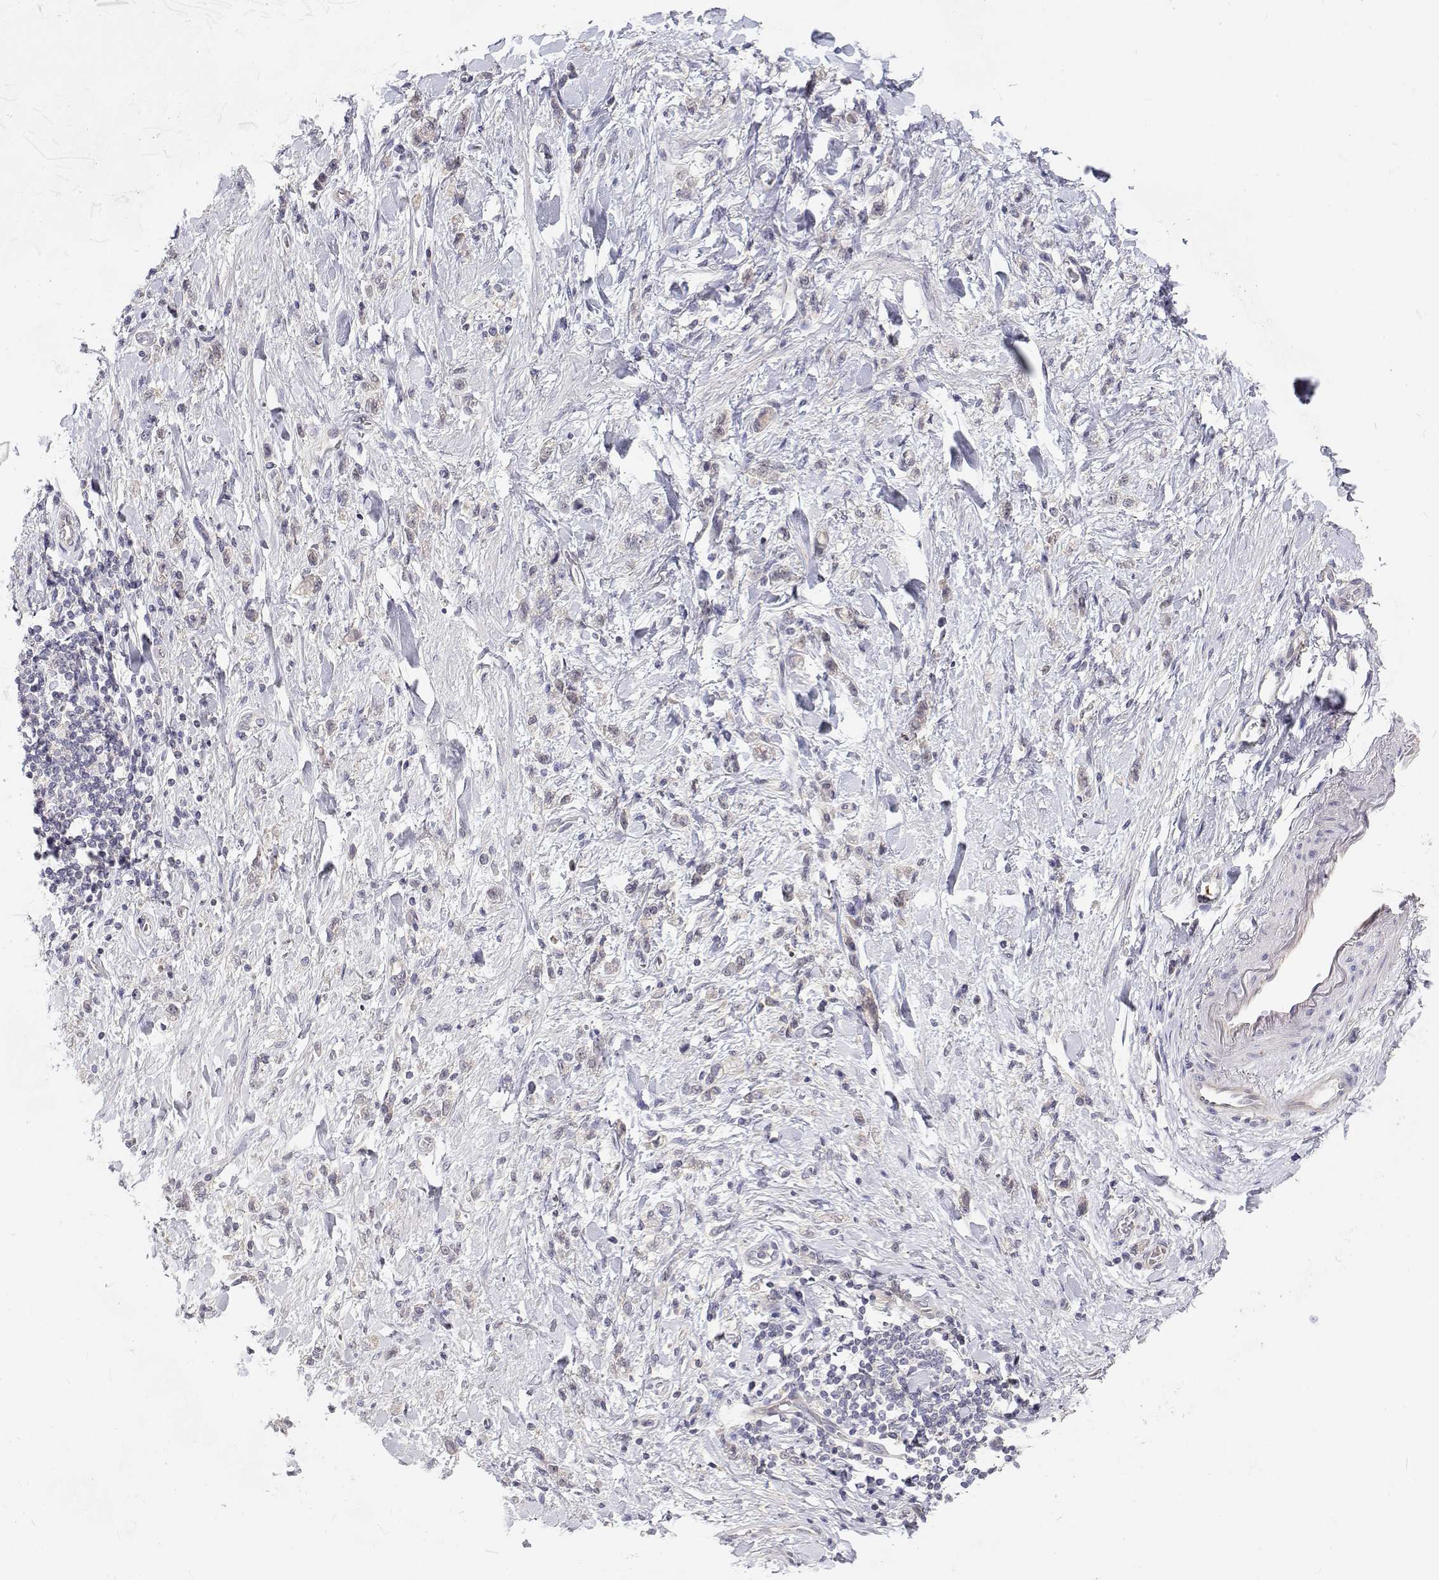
{"staining": {"intensity": "negative", "quantity": "none", "location": "none"}, "tissue": "stomach cancer", "cell_type": "Tumor cells", "image_type": "cancer", "snomed": [{"axis": "morphology", "description": "Adenocarcinoma, NOS"}, {"axis": "topography", "description": "Stomach"}], "caption": "A photomicrograph of stomach adenocarcinoma stained for a protein exhibits no brown staining in tumor cells.", "gene": "MYPN", "patient": {"sex": "male", "age": 77}}